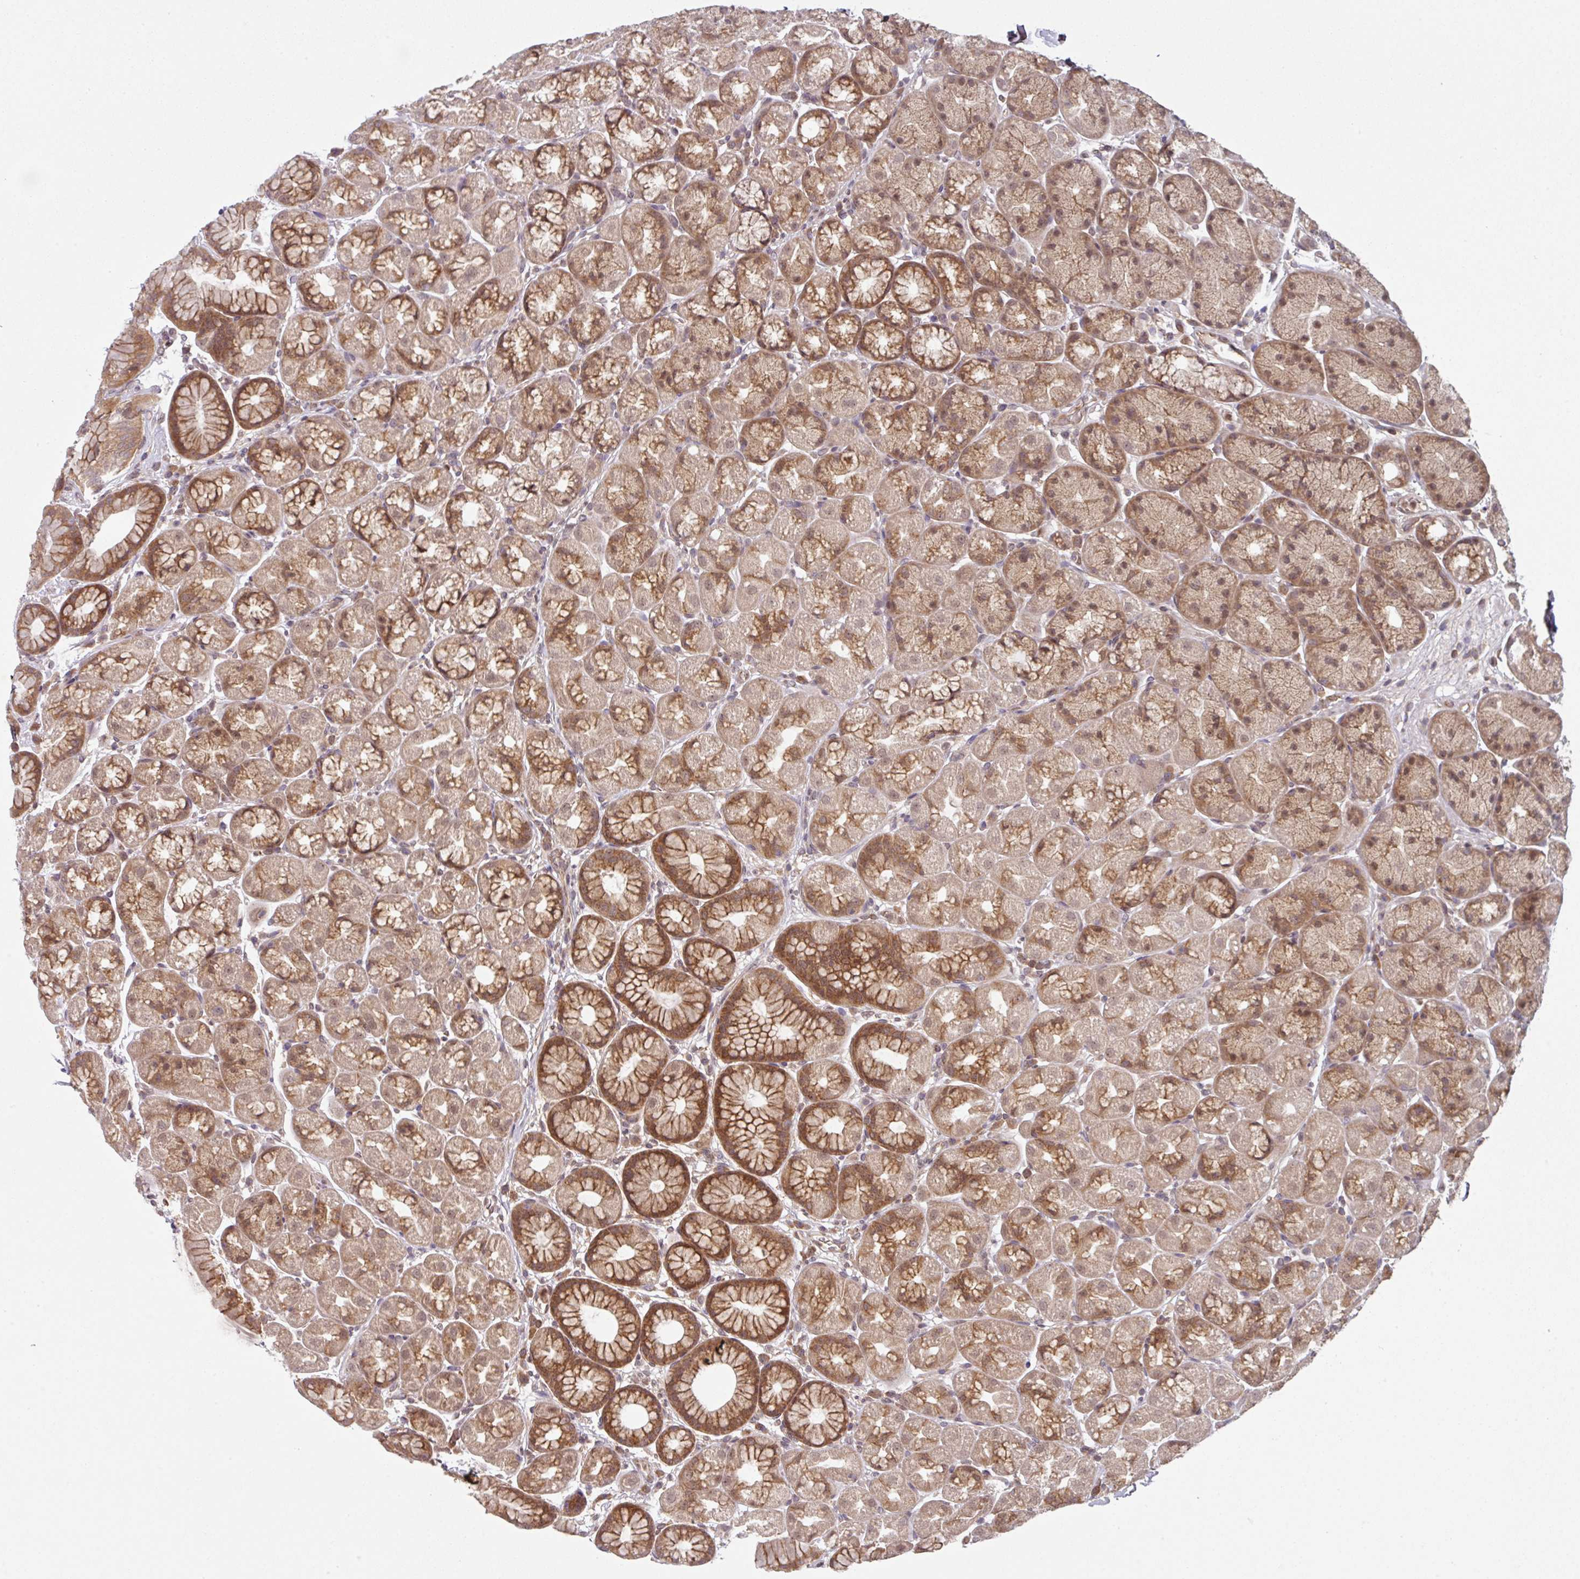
{"staining": {"intensity": "moderate", "quantity": ">75%", "location": "cytoplasmic/membranous,nuclear"}, "tissue": "stomach", "cell_type": "Glandular cells", "image_type": "normal", "snomed": [{"axis": "morphology", "description": "Normal tissue, NOS"}, {"axis": "topography", "description": "Stomach, lower"}], "caption": "A high-resolution photomicrograph shows immunohistochemistry (IHC) staining of benign stomach, which reveals moderate cytoplasmic/membranous,nuclear expression in about >75% of glandular cells. The staining was performed using DAB to visualize the protein expression in brown, while the nuclei were stained in blue with hematoxylin (Magnification: 20x).", "gene": "CAMLG", "patient": {"sex": "male", "age": 67}}